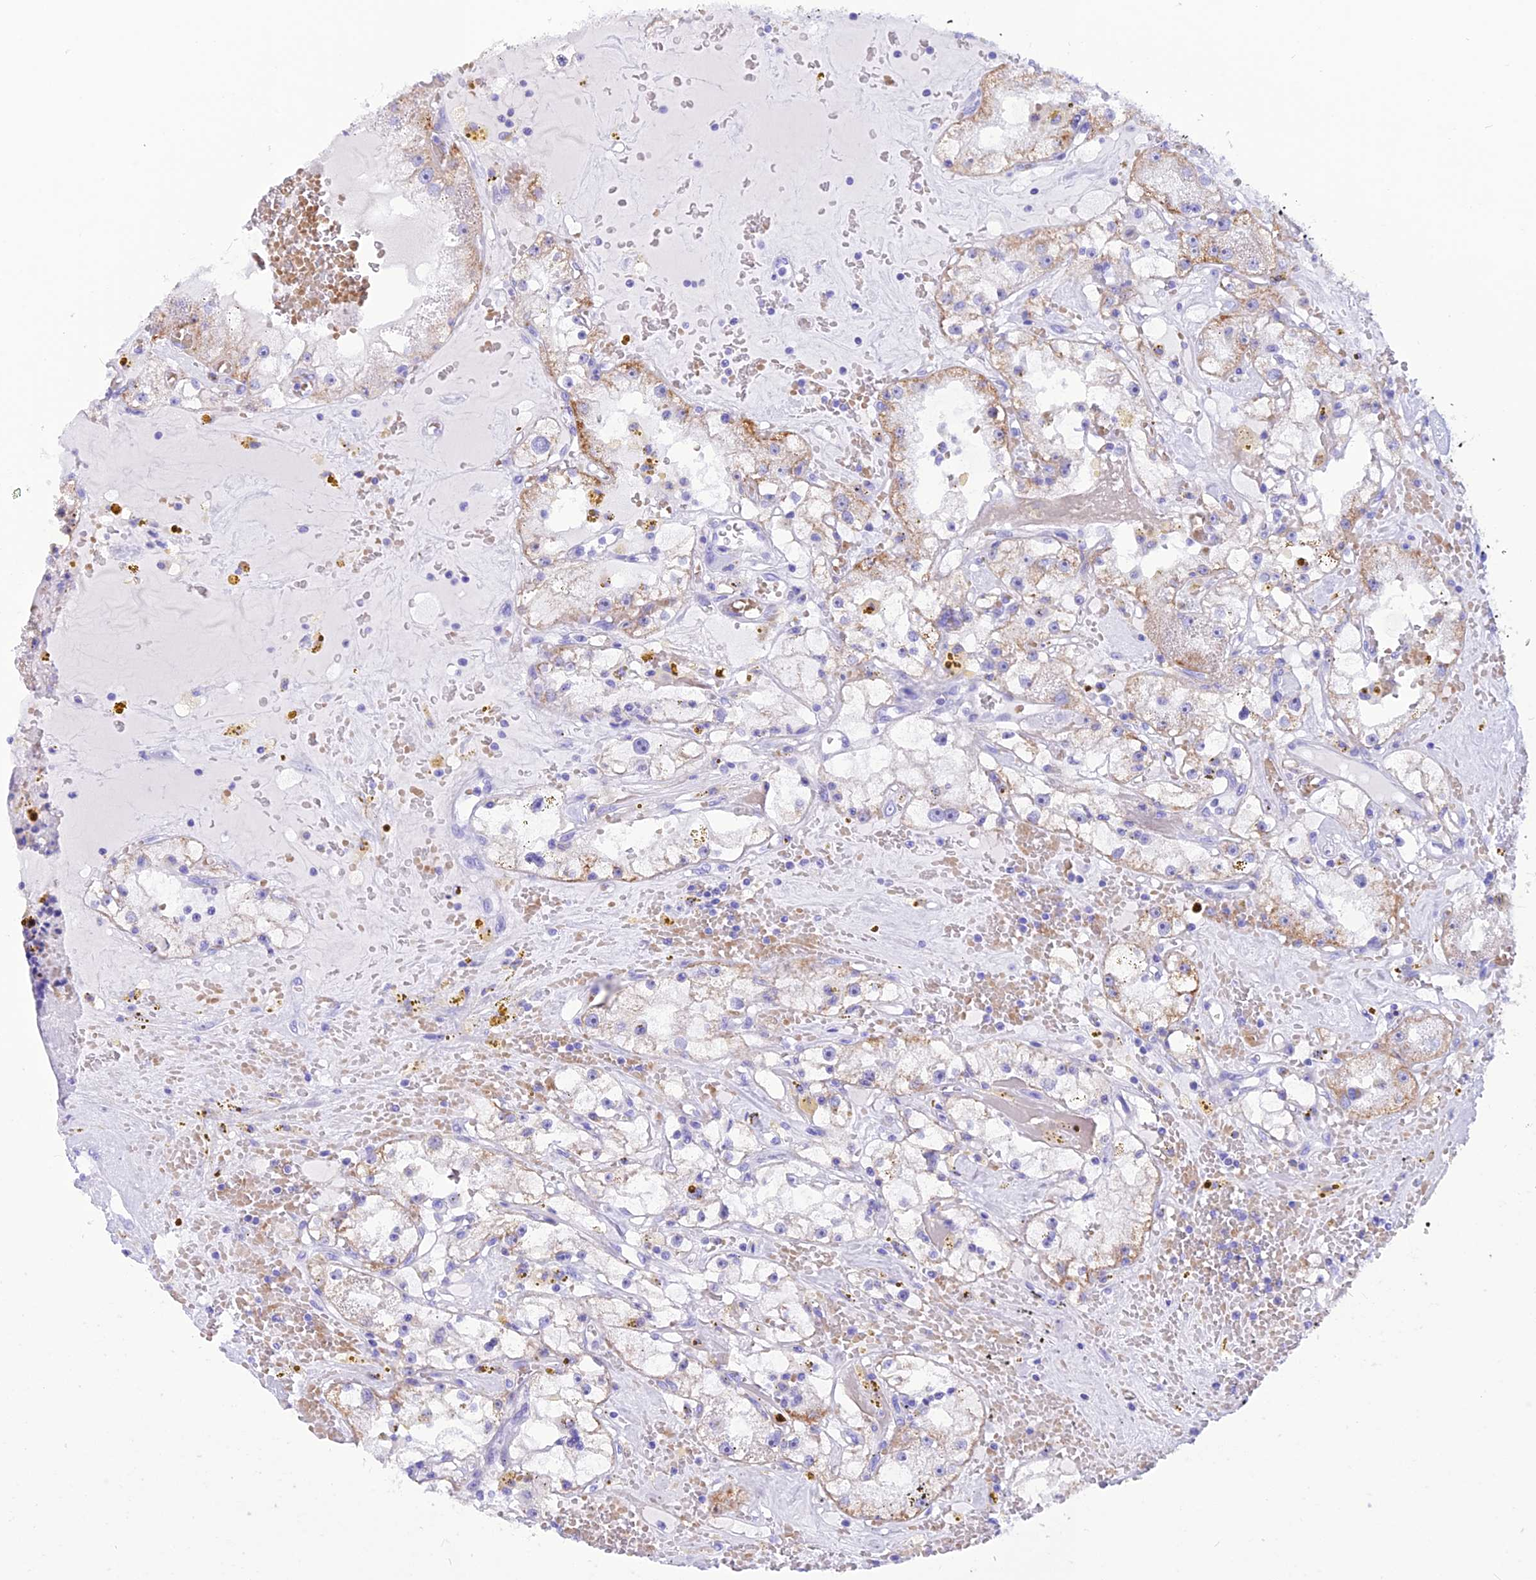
{"staining": {"intensity": "moderate", "quantity": "<25%", "location": "cytoplasmic/membranous"}, "tissue": "renal cancer", "cell_type": "Tumor cells", "image_type": "cancer", "snomed": [{"axis": "morphology", "description": "Adenocarcinoma, NOS"}, {"axis": "topography", "description": "Kidney"}], "caption": "A histopathology image showing moderate cytoplasmic/membranous staining in approximately <25% of tumor cells in renal cancer, as visualized by brown immunohistochemical staining.", "gene": "GLYATL1", "patient": {"sex": "male", "age": 56}}